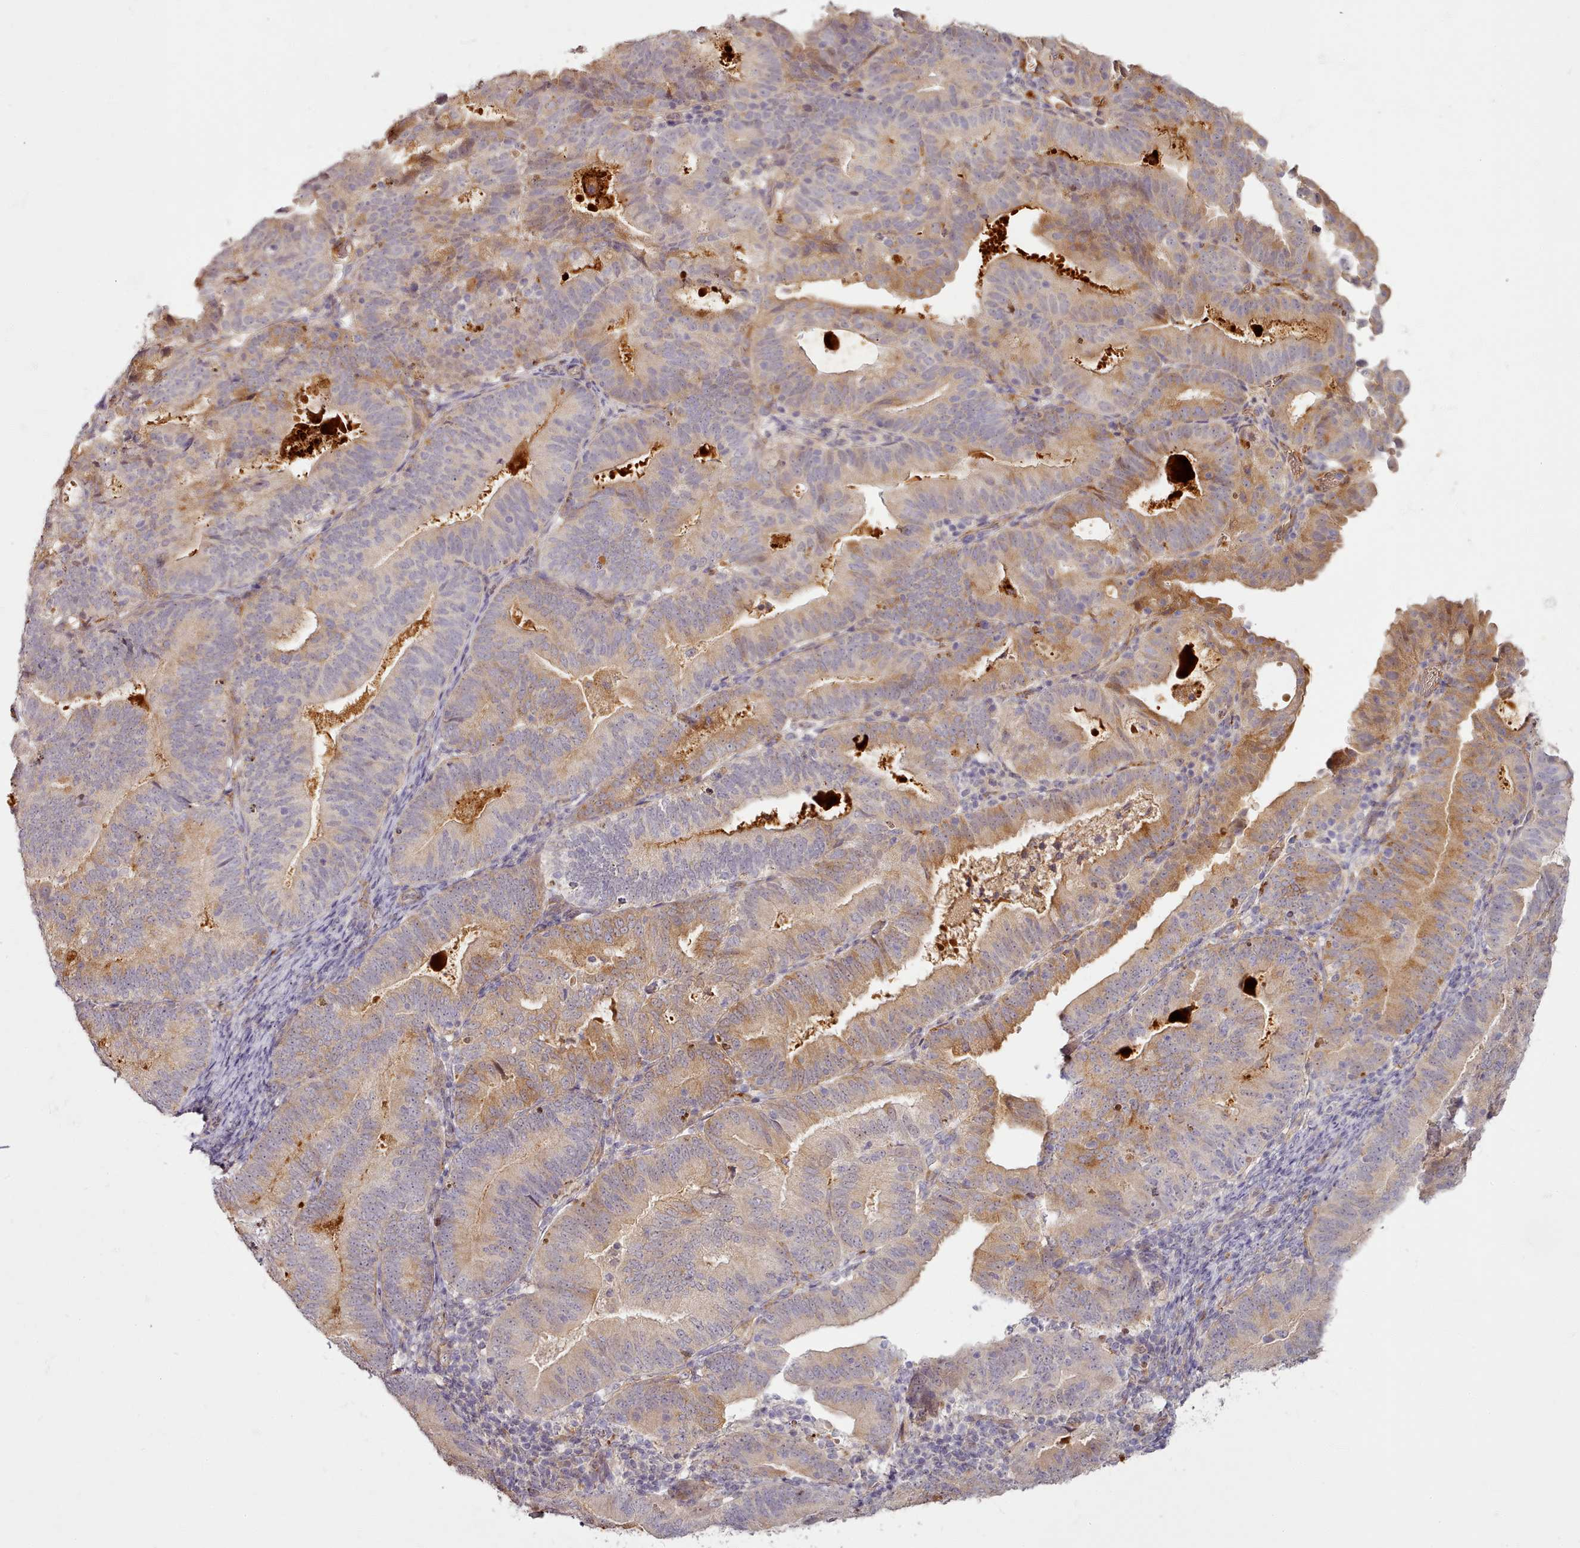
{"staining": {"intensity": "moderate", "quantity": "25%-75%", "location": "cytoplasmic/membranous,nuclear"}, "tissue": "endometrial cancer", "cell_type": "Tumor cells", "image_type": "cancer", "snomed": [{"axis": "morphology", "description": "Adenocarcinoma, NOS"}, {"axis": "topography", "description": "Endometrium"}], "caption": "IHC image of adenocarcinoma (endometrial) stained for a protein (brown), which reveals medium levels of moderate cytoplasmic/membranous and nuclear expression in about 25%-75% of tumor cells.", "gene": "C1QTNF5", "patient": {"sex": "female", "age": 70}}